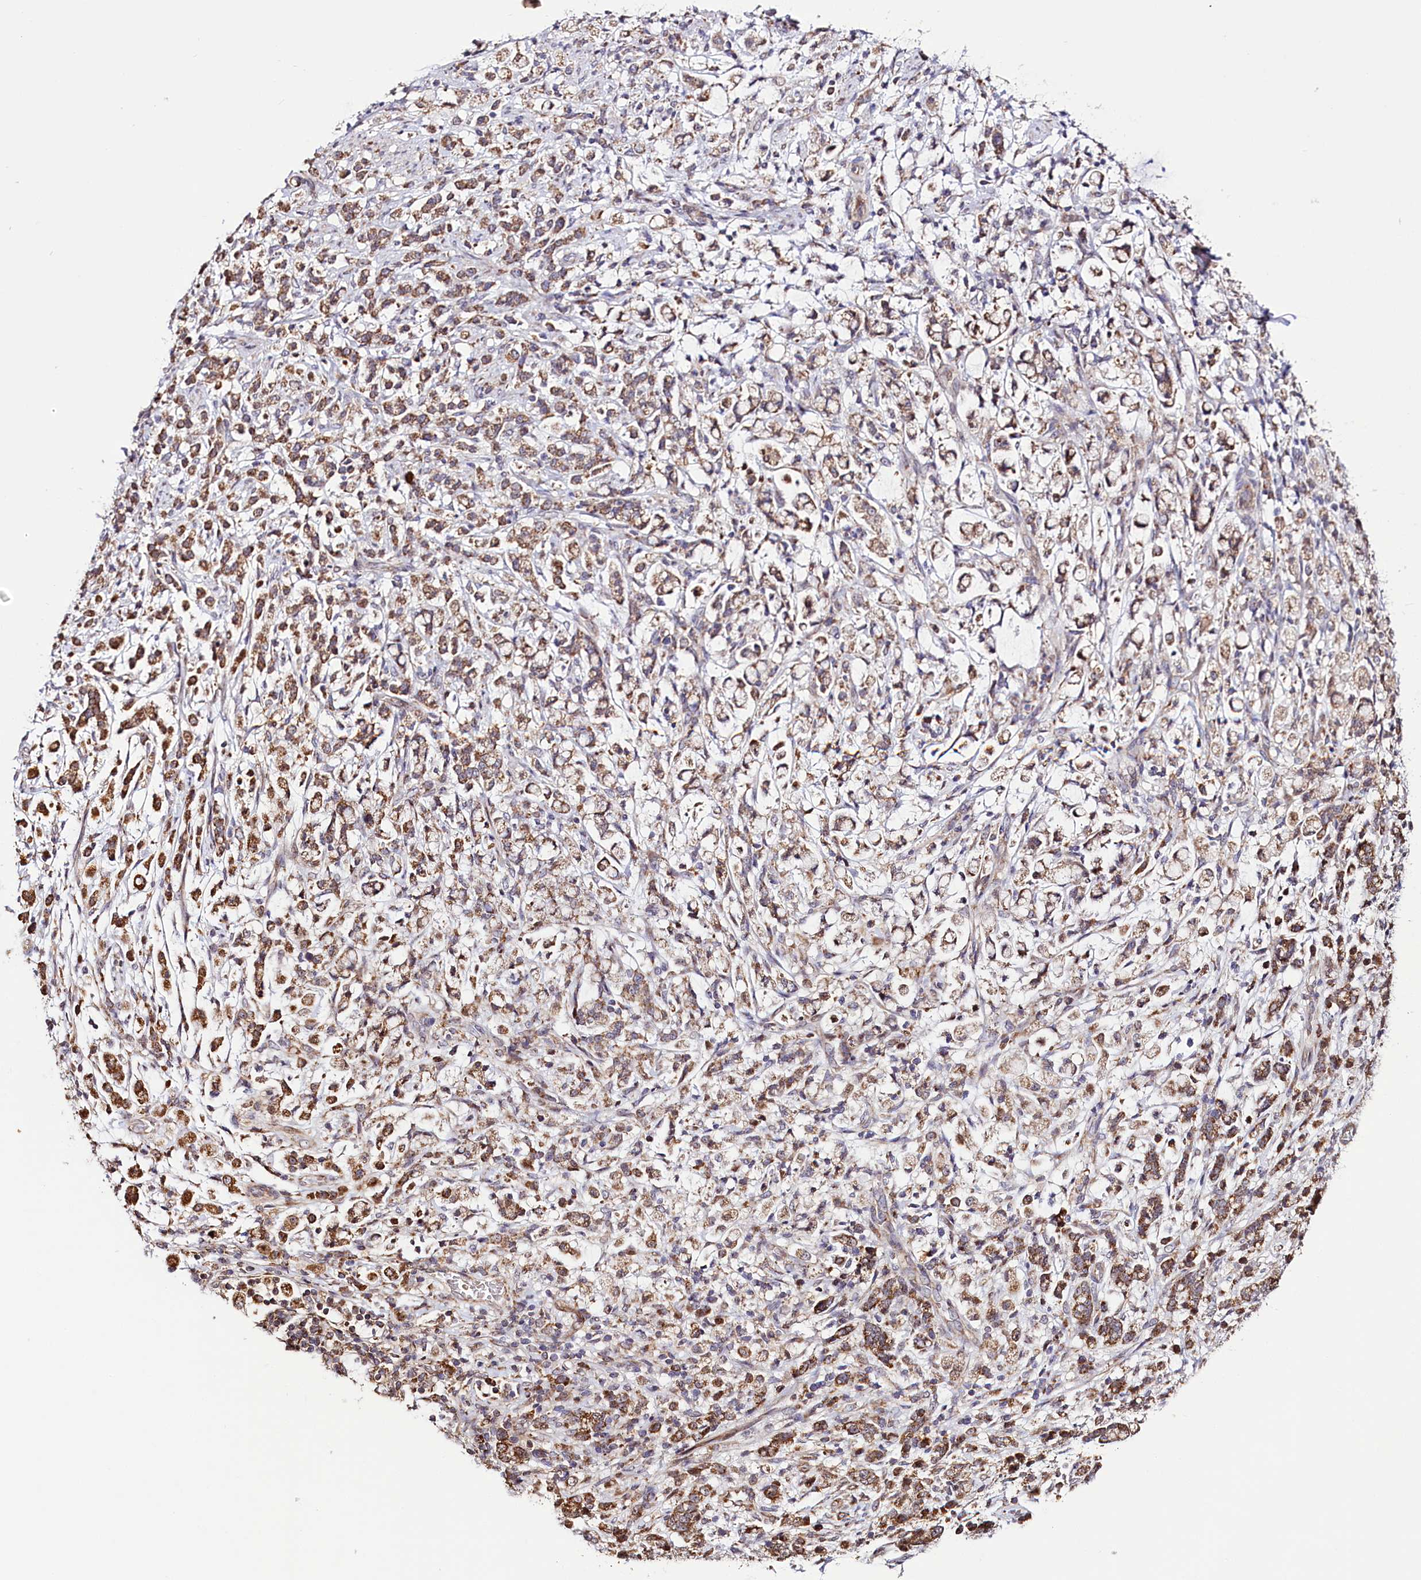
{"staining": {"intensity": "moderate", "quantity": ">75%", "location": "cytoplasmic/membranous"}, "tissue": "stomach cancer", "cell_type": "Tumor cells", "image_type": "cancer", "snomed": [{"axis": "morphology", "description": "Adenocarcinoma, NOS"}, {"axis": "topography", "description": "Stomach"}], "caption": "Moderate cytoplasmic/membranous positivity is identified in approximately >75% of tumor cells in stomach cancer.", "gene": "ST7", "patient": {"sex": "female", "age": 60}}